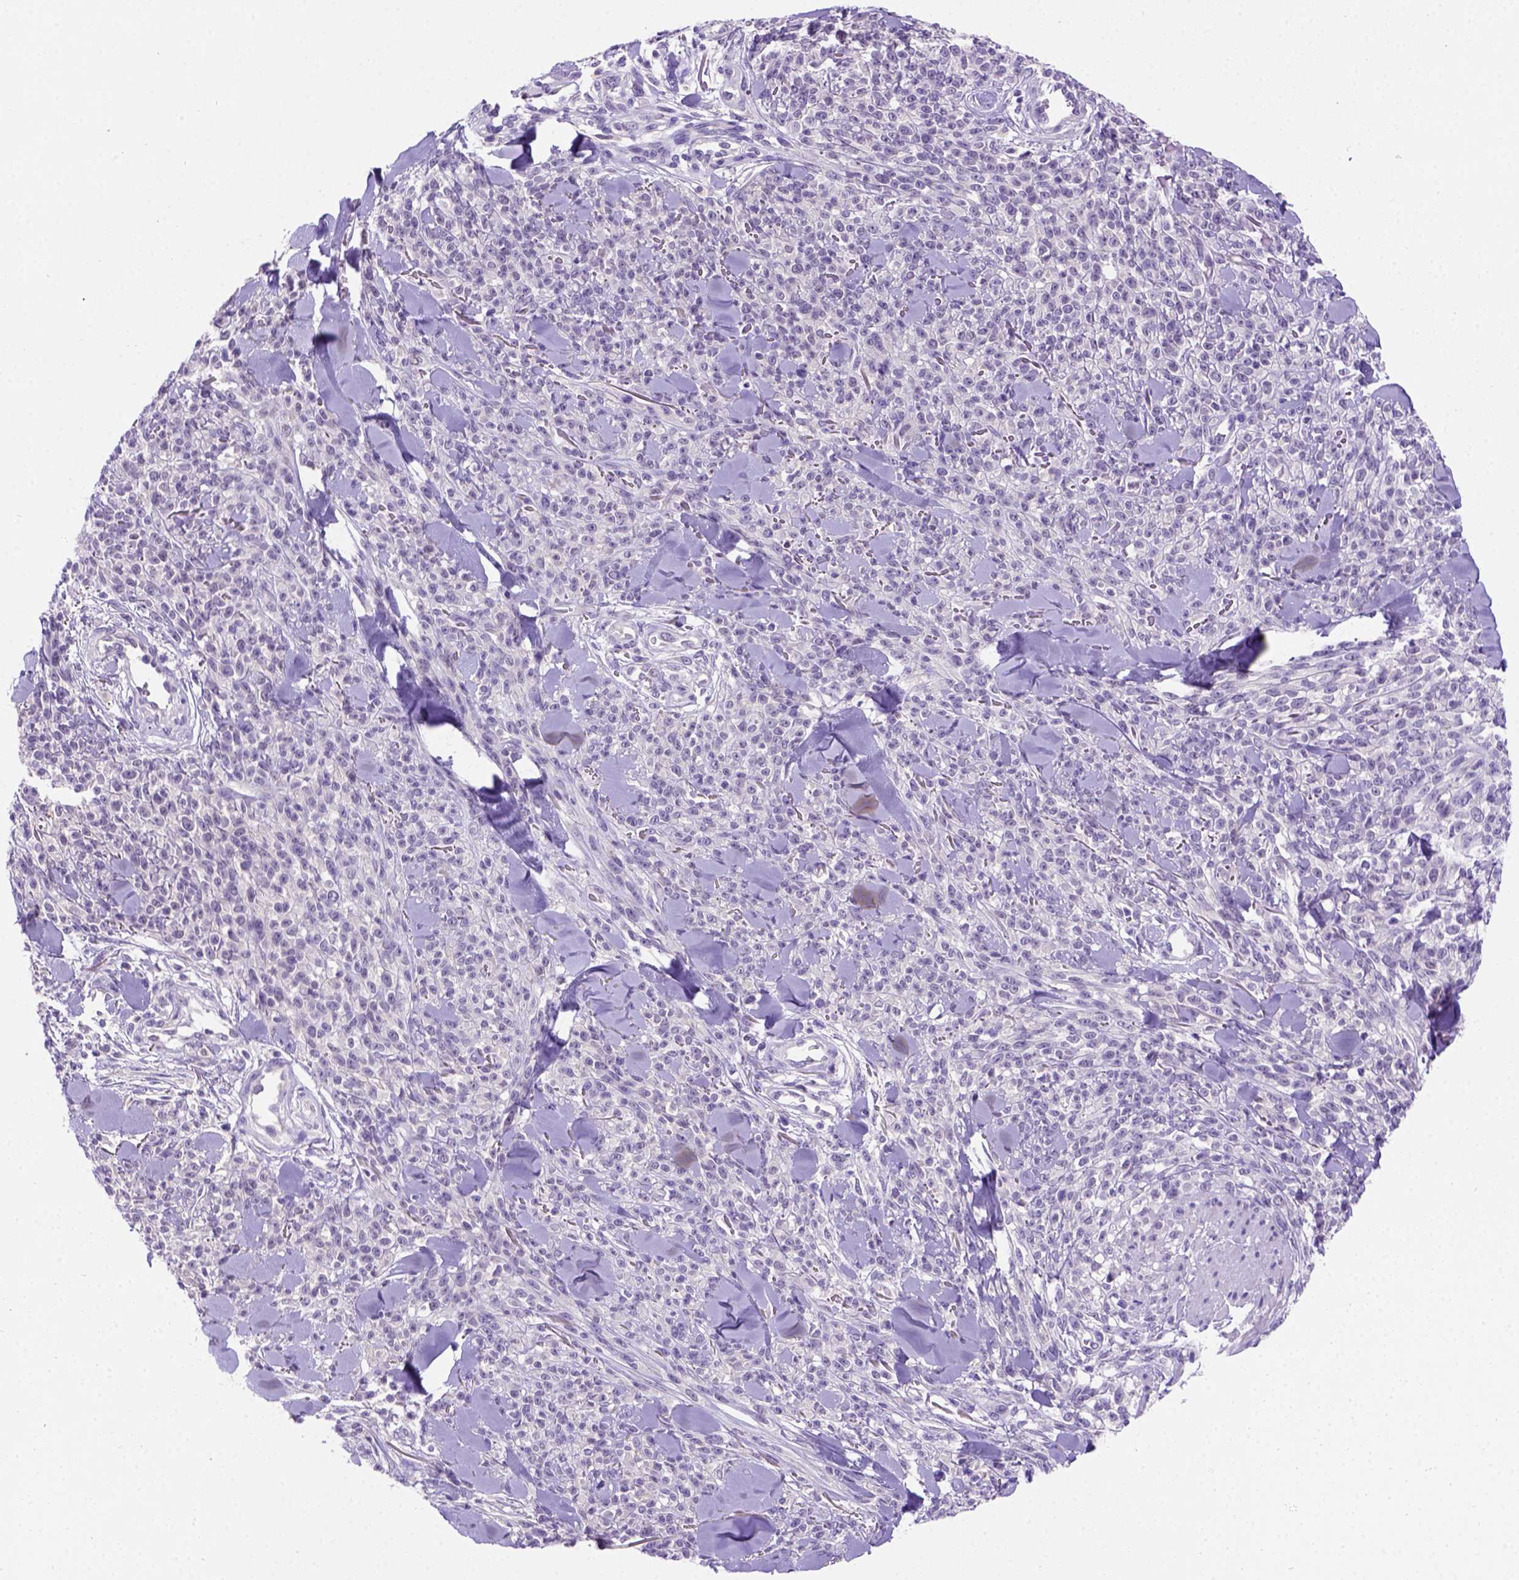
{"staining": {"intensity": "negative", "quantity": "none", "location": "none"}, "tissue": "melanoma", "cell_type": "Tumor cells", "image_type": "cancer", "snomed": [{"axis": "morphology", "description": "Malignant melanoma, NOS"}, {"axis": "topography", "description": "Skin"}, {"axis": "topography", "description": "Skin of trunk"}], "caption": "Tumor cells show no significant staining in melanoma.", "gene": "FAM81B", "patient": {"sex": "male", "age": 74}}